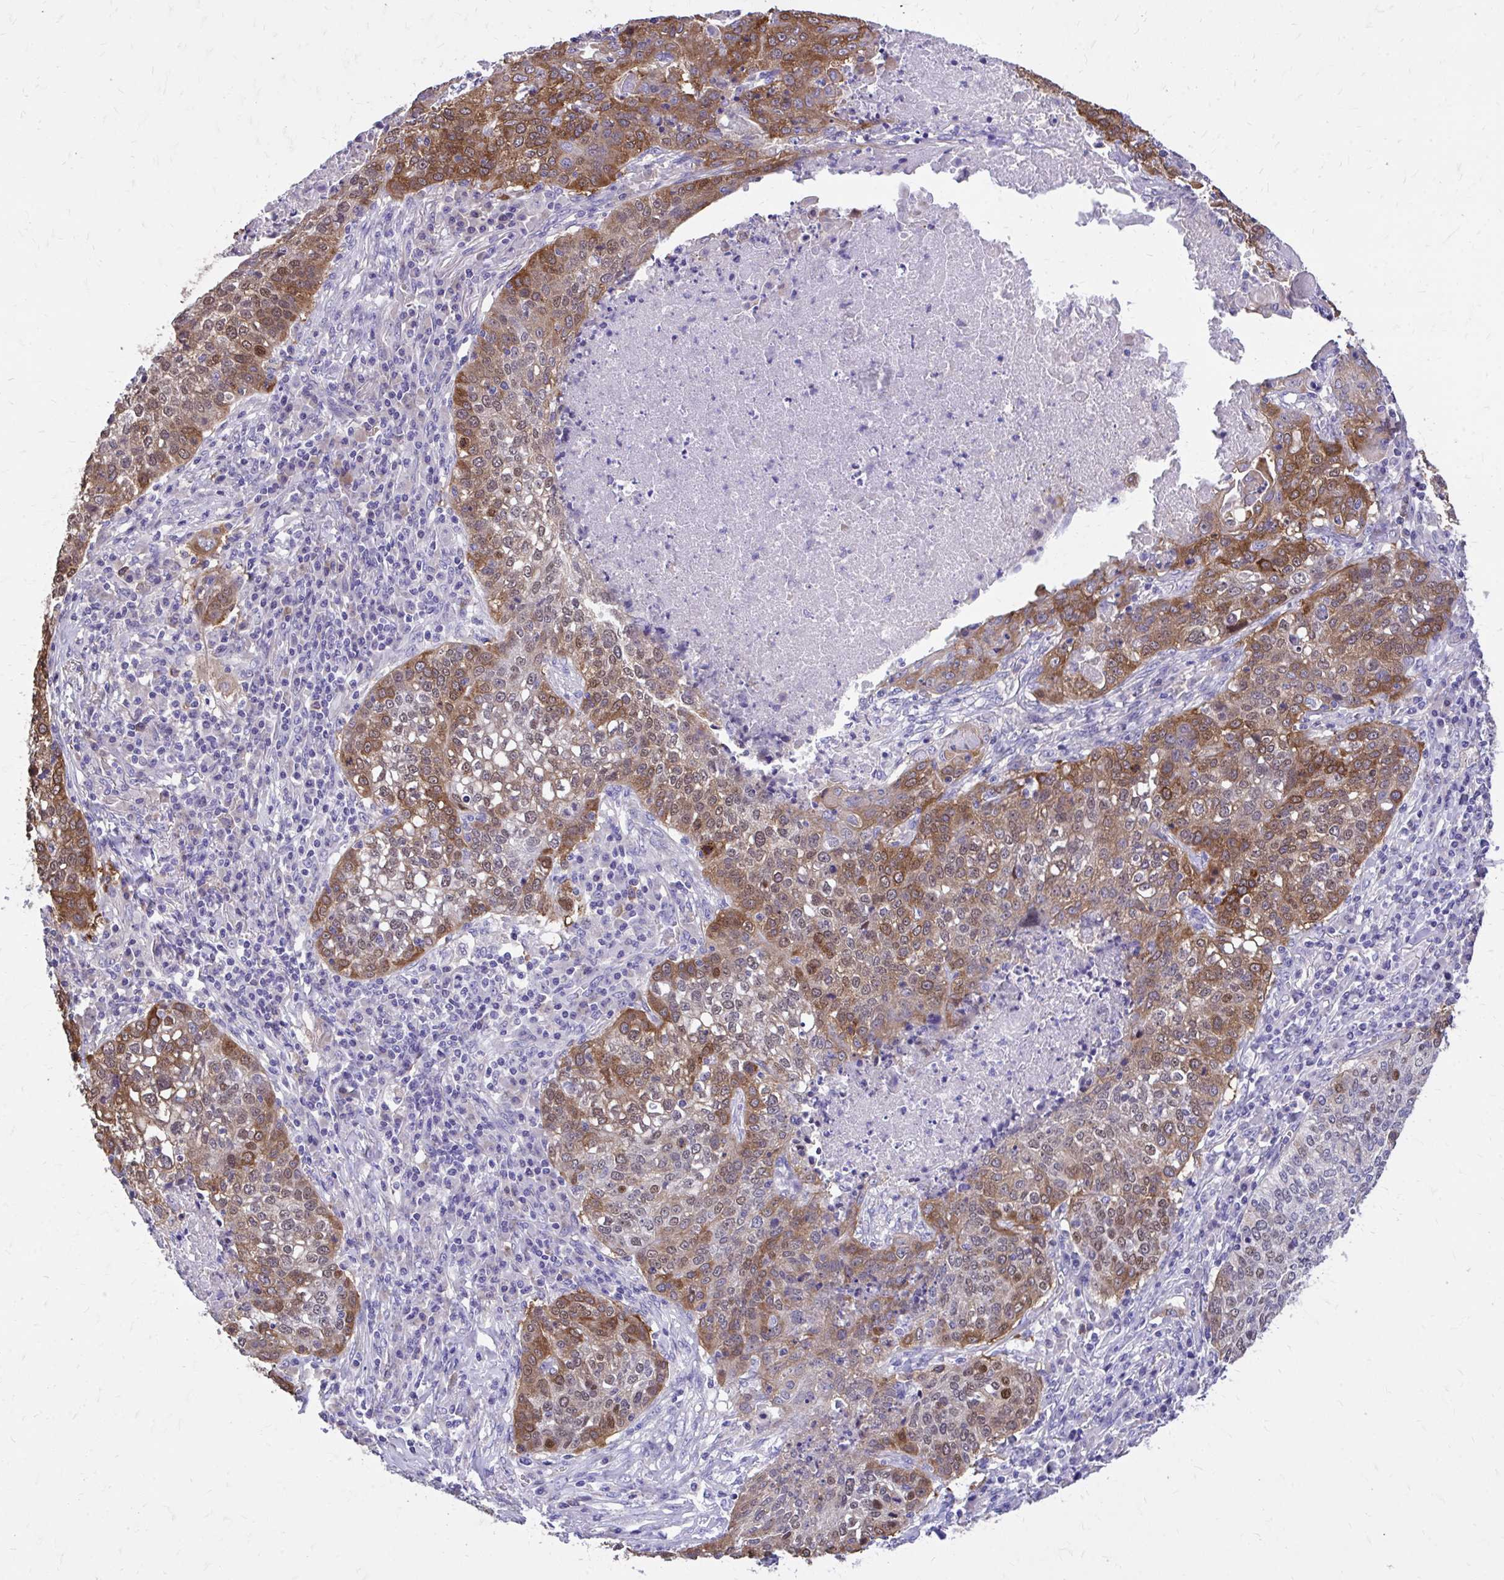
{"staining": {"intensity": "strong", "quantity": "25%-75%", "location": "cytoplasmic/membranous,nuclear"}, "tissue": "lung cancer", "cell_type": "Tumor cells", "image_type": "cancer", "snomed": [{"axis": "morphology", "description": "Squamous cell carcinoma, NOS"}, {"axis": "topography", "description": "Lung"}], "caption": "About 25%-75% of tumor cells in human lung squamous cell carcinoma display strong cytoplasmic/membranous and nuclear protein staining as visualized by brown immunohistochemical staining.", "gene": "EPB41L1", "patient": {"sex": "male", "age": 63}}